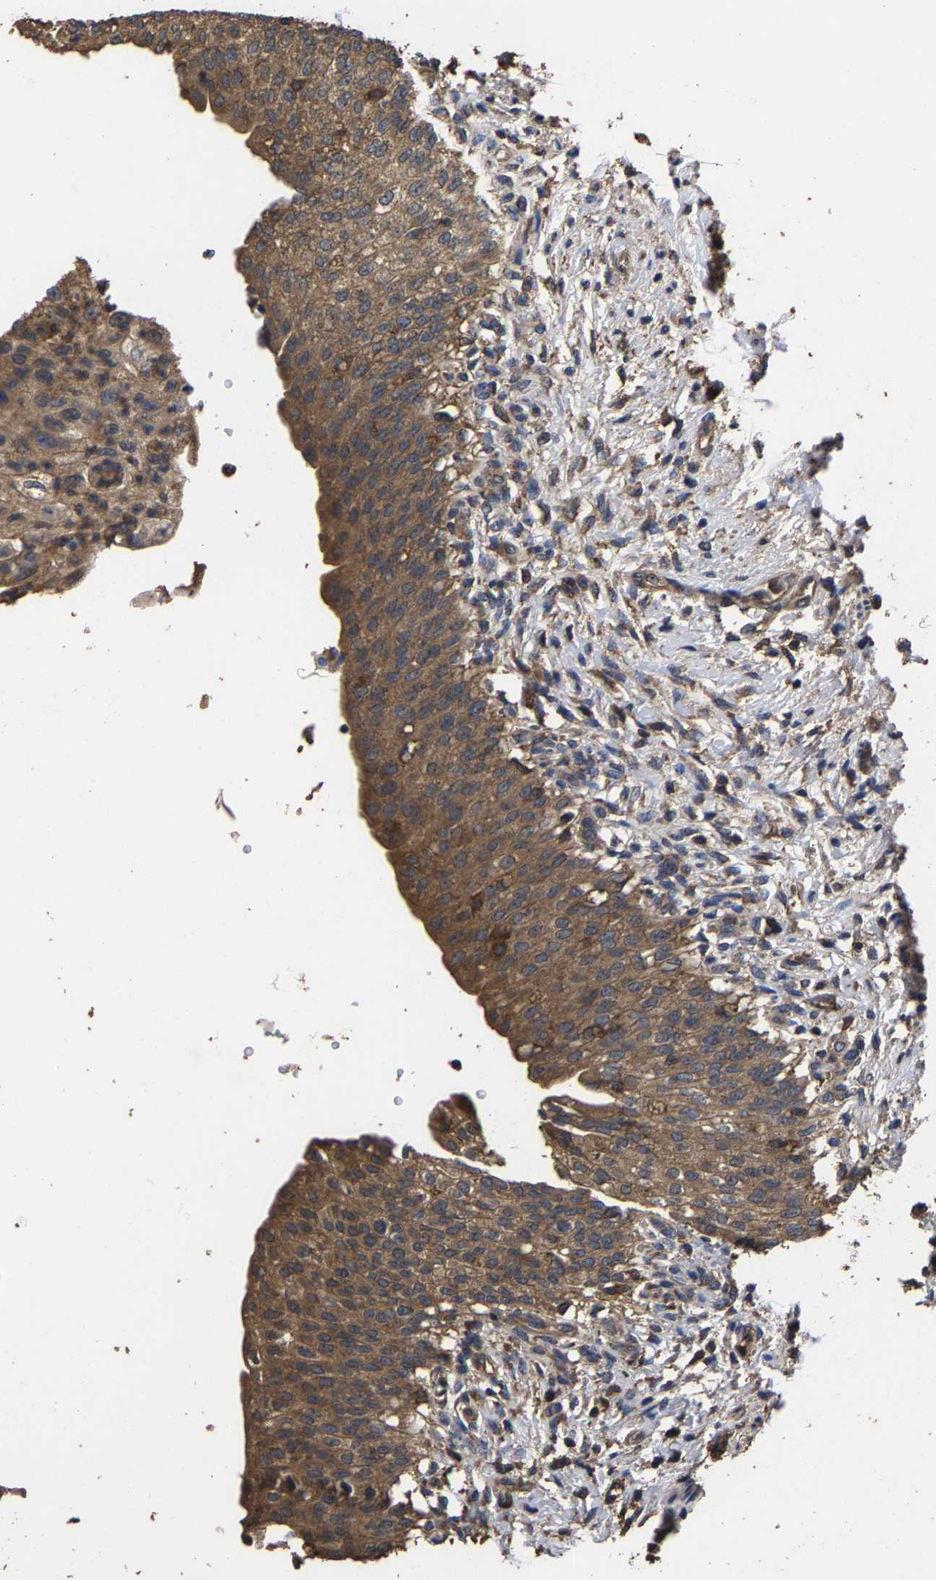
{"staining": {"intensity": "moderate", "quantity": ">75%", "location": "cytoplasmic/membranous"}, "tissue": "urinary bladder", "cell_type": "Urothelial cells", "image_type": "normal", "snomed": [{"axis": "morphology", "description": "Normal tissue, NOS"}, {"axis": "topography", "description": "Urinary bladder"}], "caption": "A brown stain shows moderate cytoplasmic/membranous staining of a protein in urothelial cells of unremarkable human urinary bladder. Using DAB (3,3'-diaminobenzidine) (brown) and hematoxylin (blue) stains, captured at high magnification using brightfield microscopy.", "gene": "ITCH", "patient": {"sex": "female", "age": 60}}